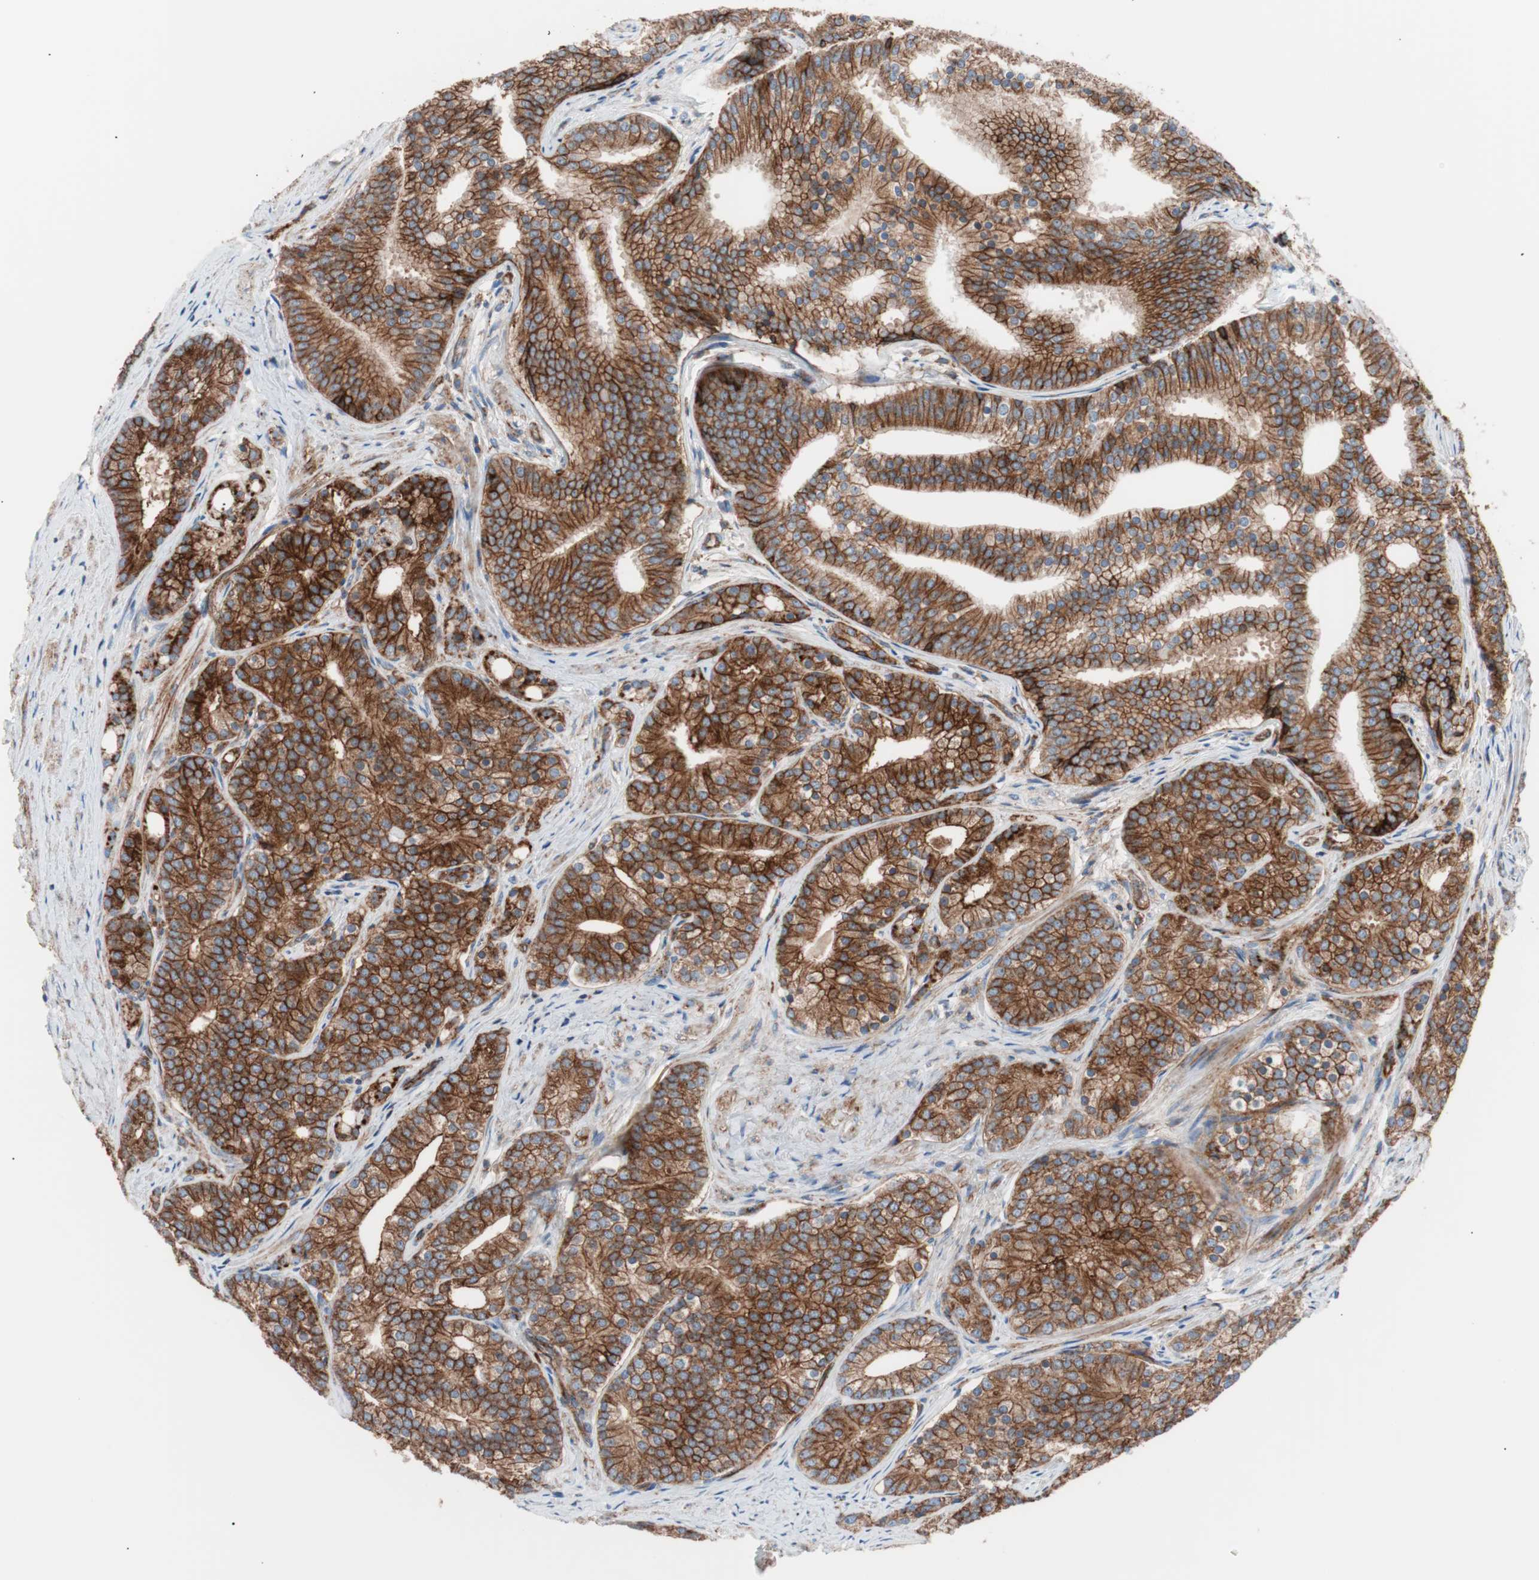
{"staining": {"intensity": "strong", "quantity": ">75%", "location": "cytoplasmic/membranous"}, "tissue": "prostate cancer", "cell_type": "Tumor cells", "image_type": "cancer", "snomed": [{"axis": "morphology", "description": "Adenocarcinoma, Low grade"}, {"axis": "topography", "description": "Prostate"}], "caption": "Prostate cancer tissue shows strong cytoplasmic/membranous positivity in about >75% of tumor cells, visualized by immunohistochemistry. The protein is shown in brown color, while the nuclei are stained blue.", "gene": "FLOT2", "patient": {"sex": "male", "age": 71}}